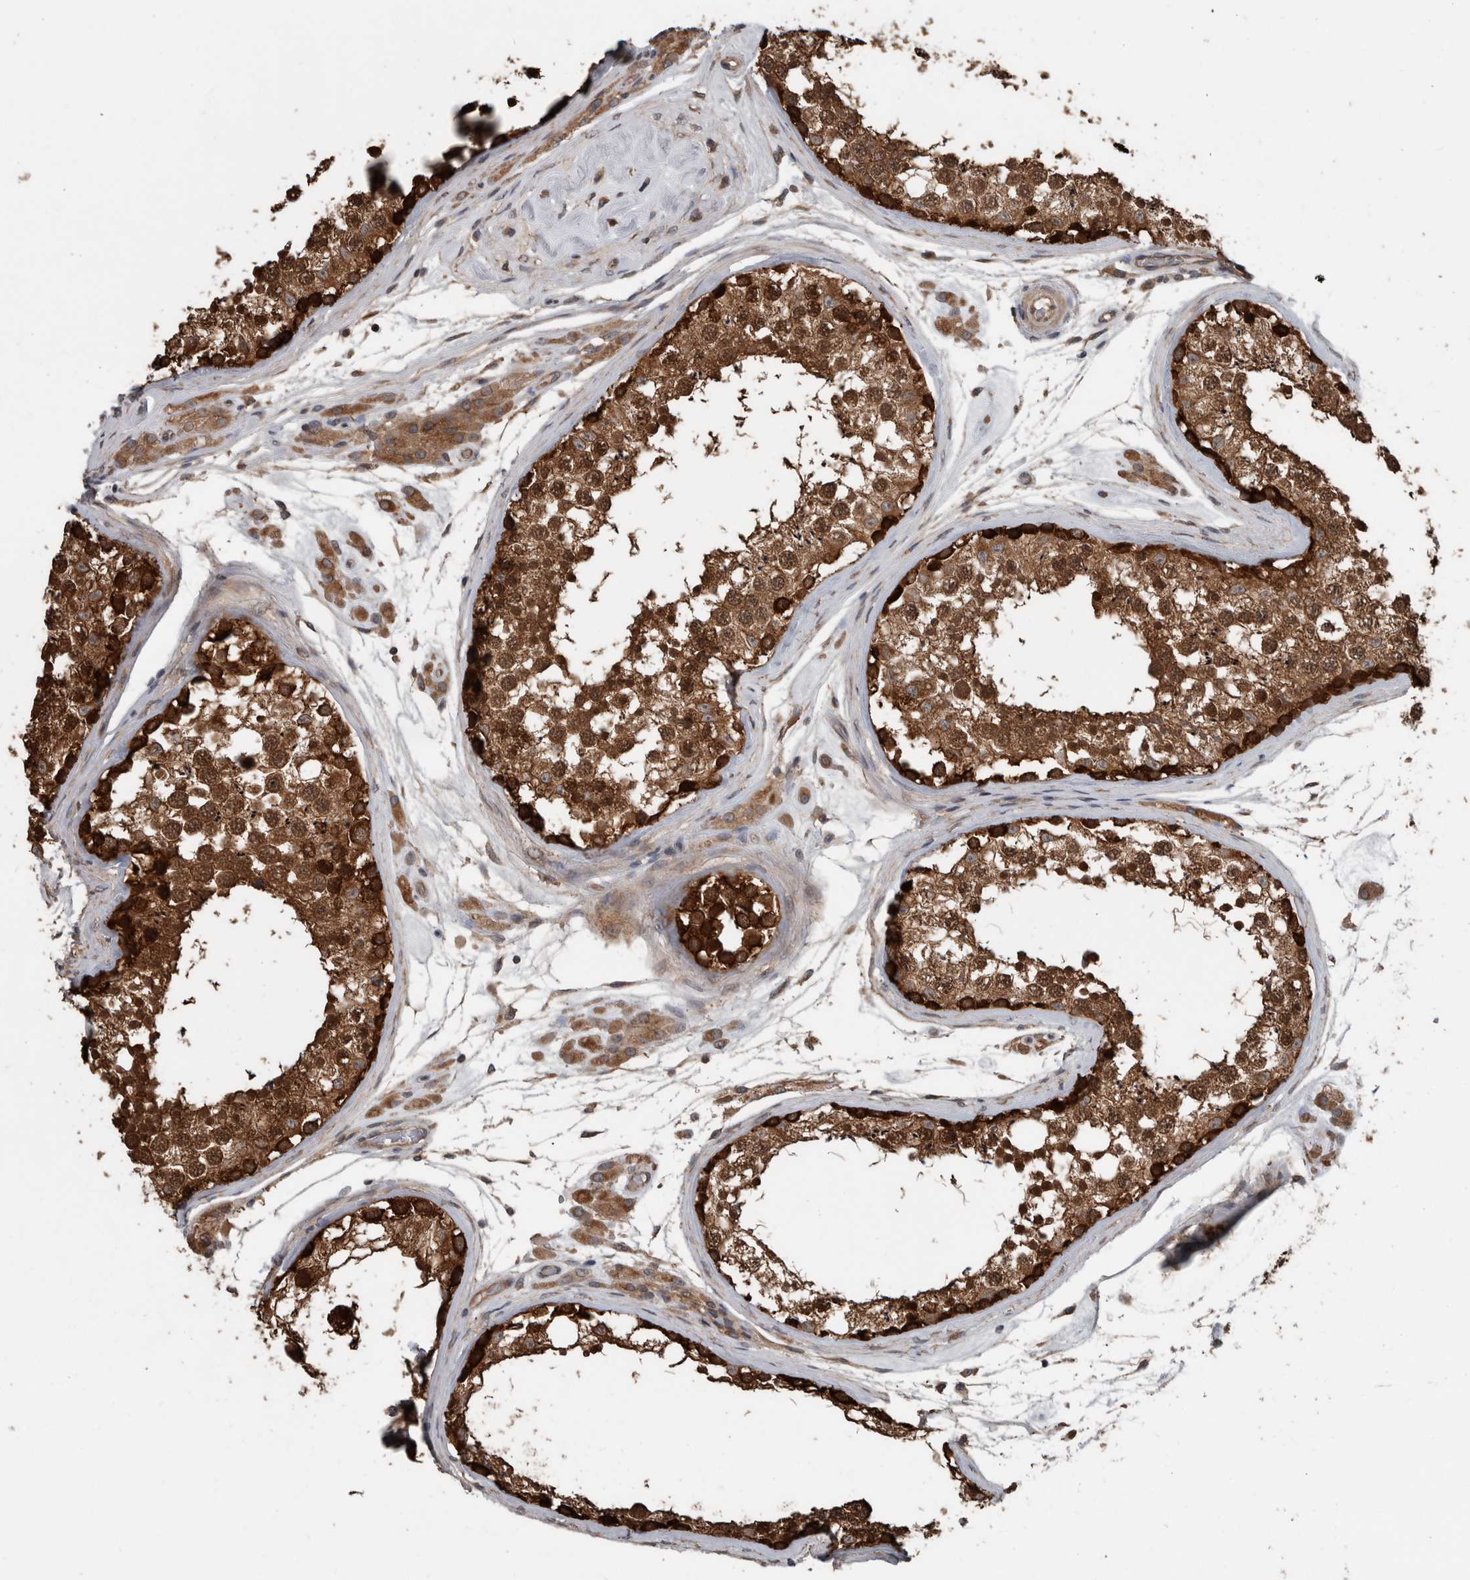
{"staining": {"intensity": "strong", "quantity": ">75%", "location": "cytoplasmic/membranous,nuclear"}, "tissue": "testis", "cell_type": "Cells in seminiferous ducts", "image_type": "normal", "snomed": [{"axis": "morphology", "description": "Normal tissue, NOS"}, {"axis": "topography", "description": "Testis"}], "caption": "High-power microscopy captured an immunohistochemistry photomicrograph of unremarkable testis, revealing strong cytoplasmic/membranous,nuclear staining in approximately >75% of cells in seminiferous ducts. The staining was performed using DAB to visualize the protein expression in brown, while the nuclei were stained in blue with hematoxylin (Magnification: 20x).", "gene": "RIOK3", "patient": {"sex": "male", "age": 46}}